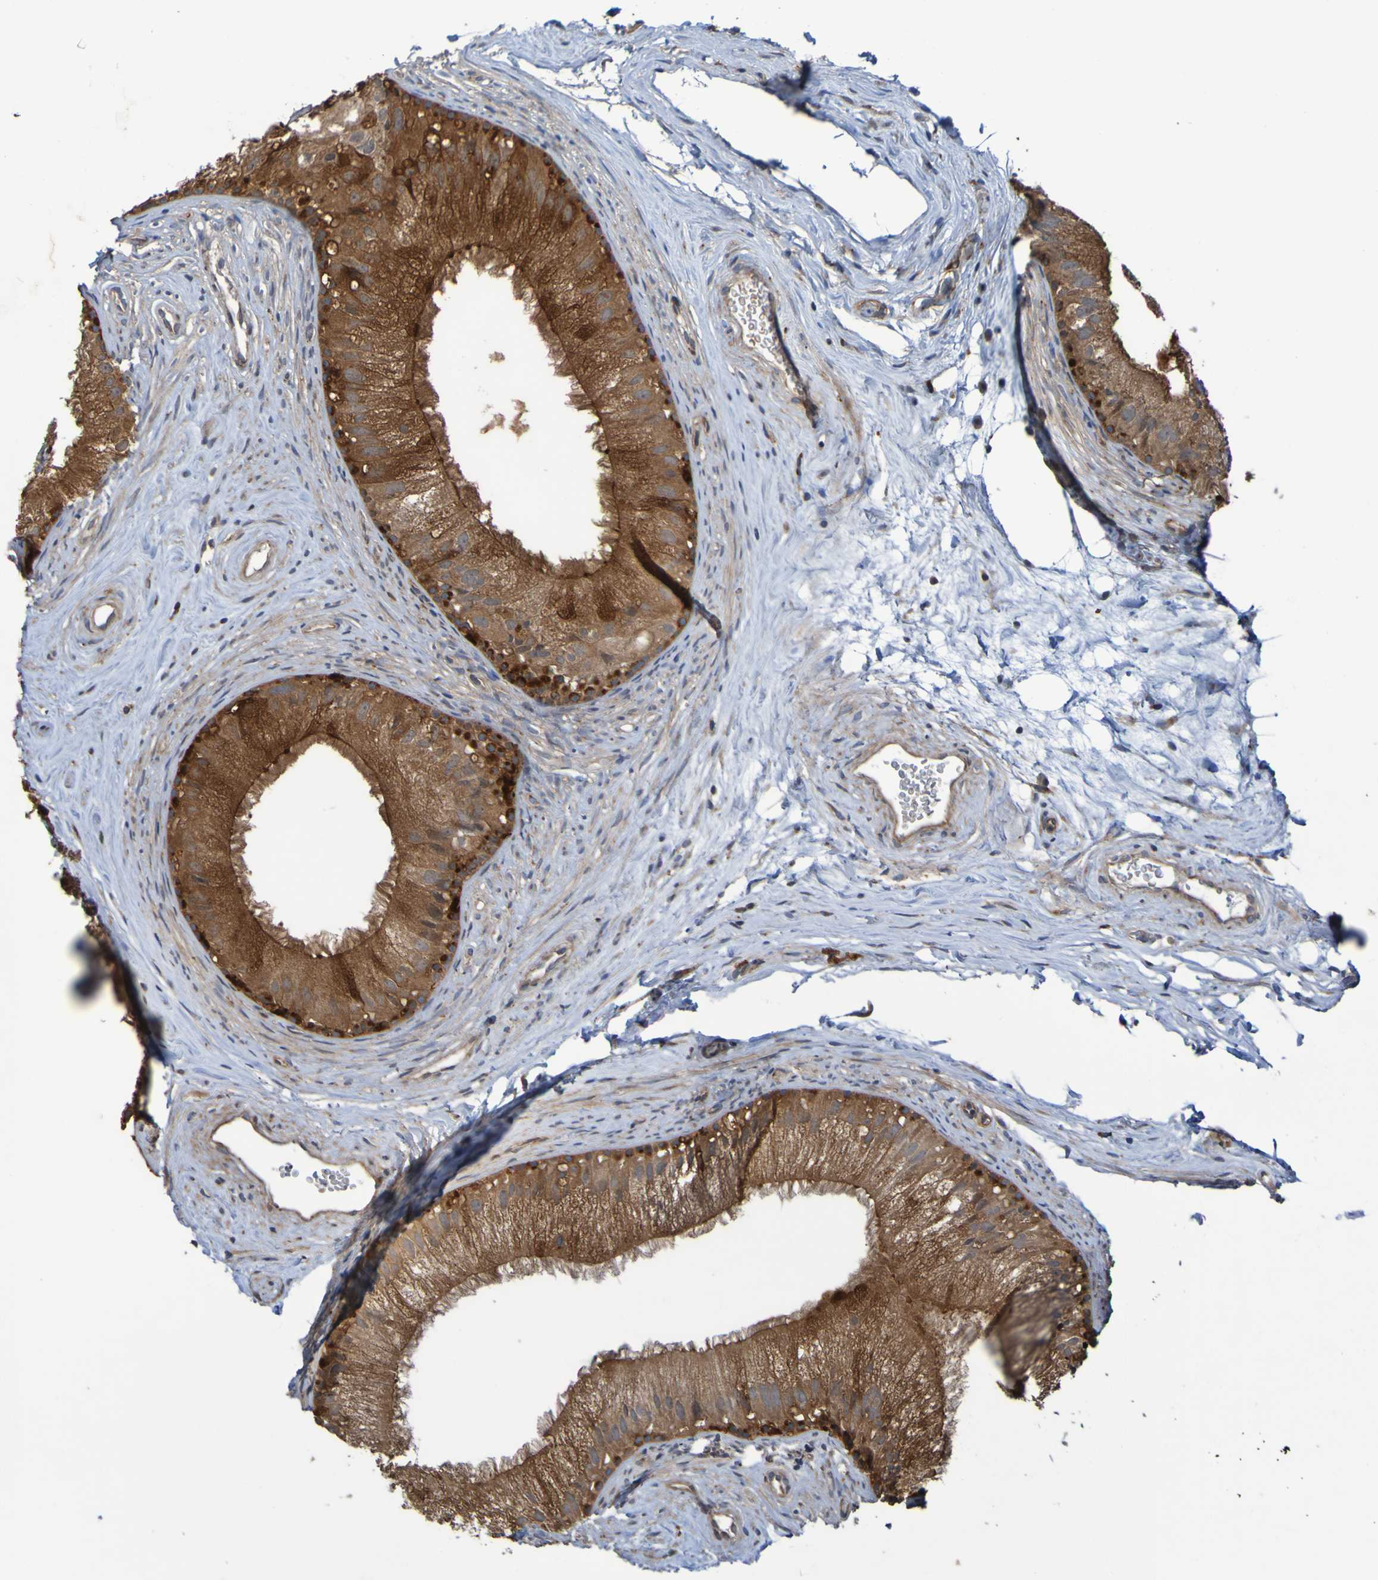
{"staining": {"intensity": "strong", "quantity": ">75%", "location": "cytoplasmic/membranous"}, "tissue": "epididymis", "cell_type": "Glandular cells", "image_type": "normal", "snomed": [{"axis": "morphology", "description": "Normal tissue, NOS"}, {"axis": "topography", "description": "Epididymis"}], "caption": "Strong cytoplasmic/membranous positivity is seen in about >75% of glandular cells in benign epididymis.", "gene": "UCN", "patient": {"sex": "male", "age": 56}}